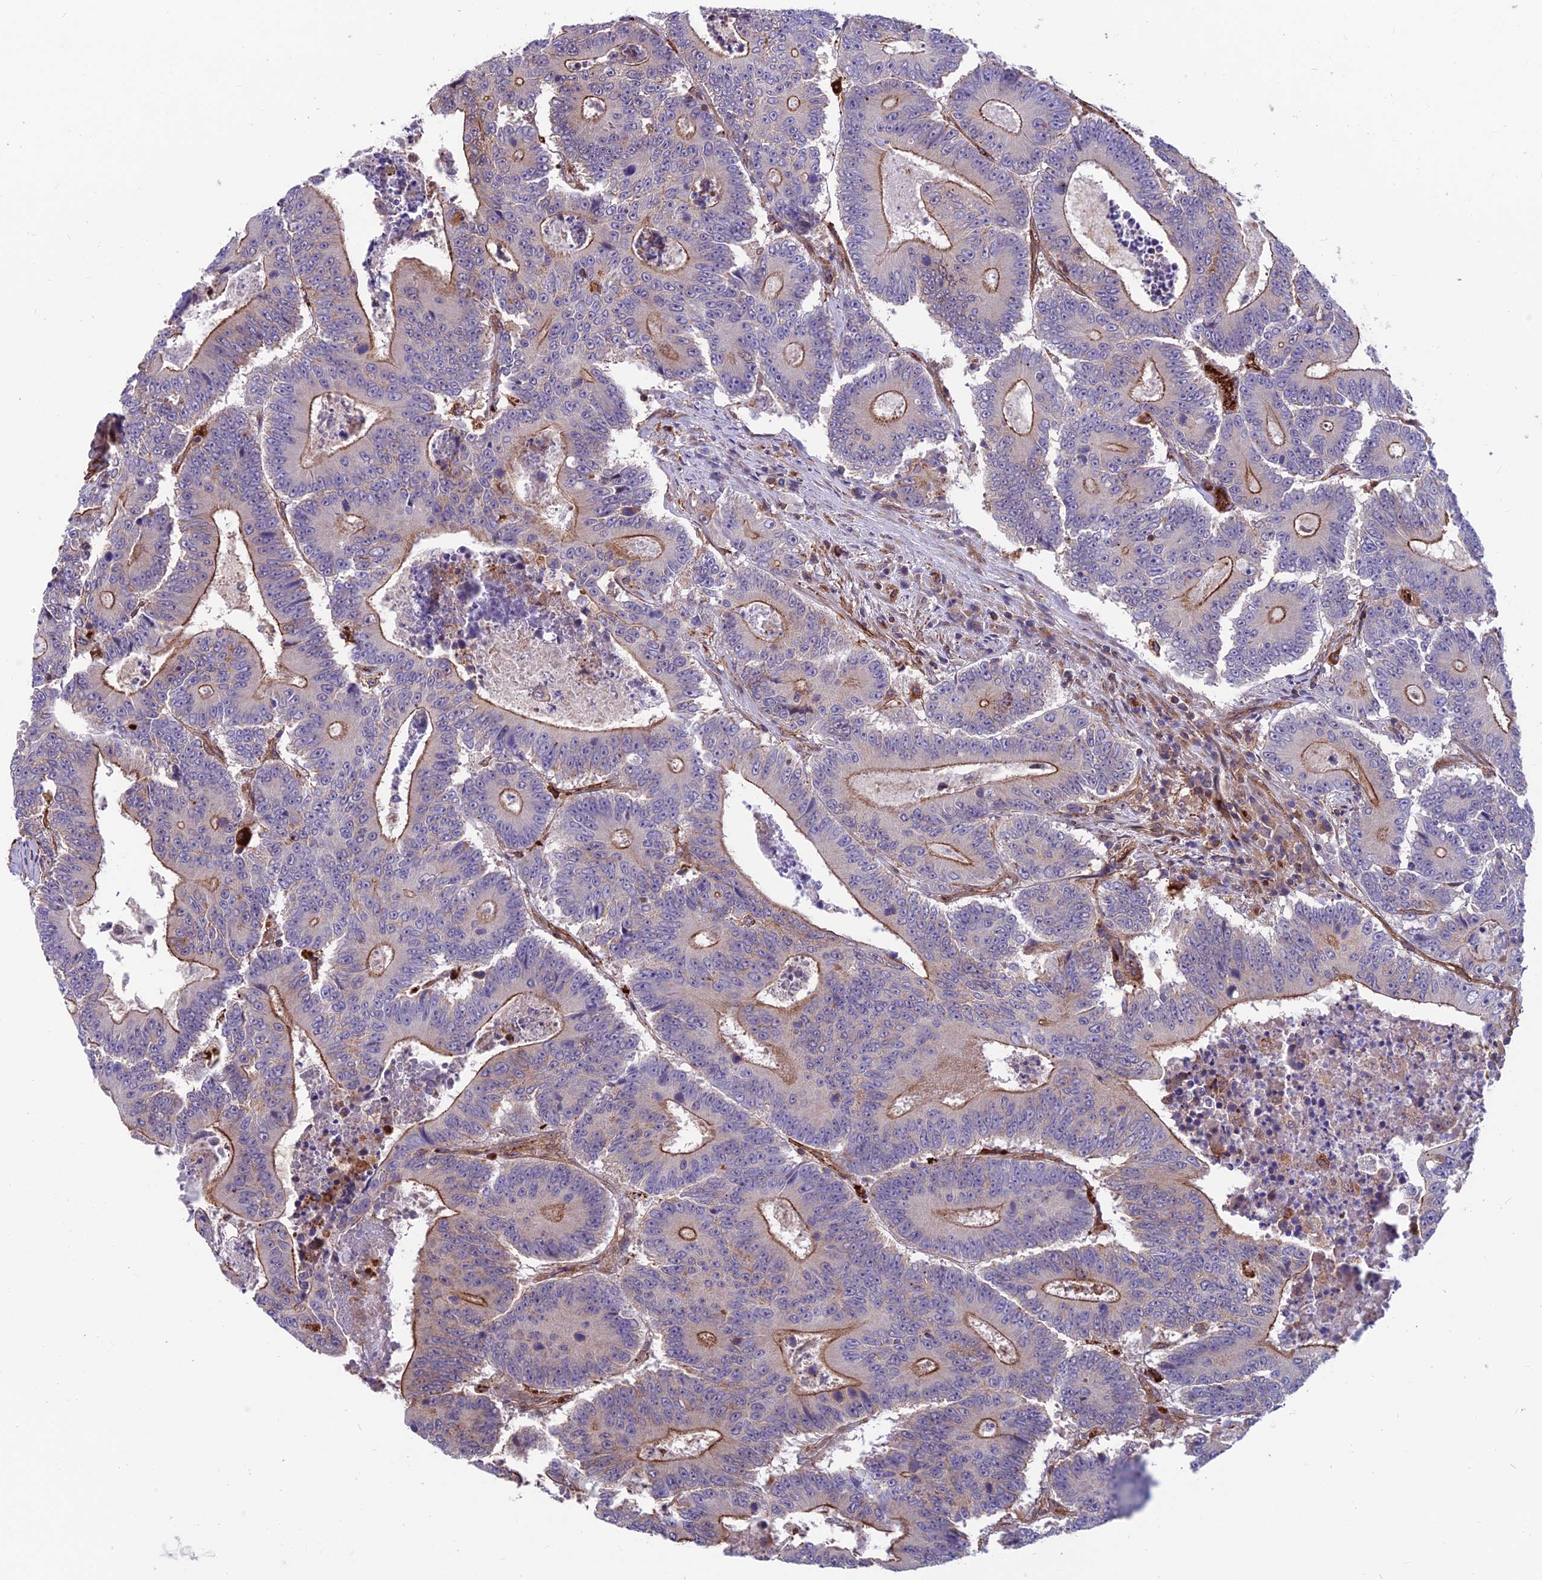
{"staining": {"intensity": "moderate", "quantity": "25%-75%", "location": "cytoplasmic/membranous"}, "tissue": "colorectal cancer", "cell_type": "Tumor cells", "image_type": "cancer", "snomed": [{"axis": "morphology", "description": "Adenocarcinoma, NOS"}, {"axis": "topography", "description": "Colon"}], "caption": "IHC of adenocarcinoma (colorectal) reveals medium levels of moderate cytoplasmic/membranous staining in about 25%-75% of tumor cells.", "gene": "RTN4RL1", "patient": {"sex": "male", "age": 83}}